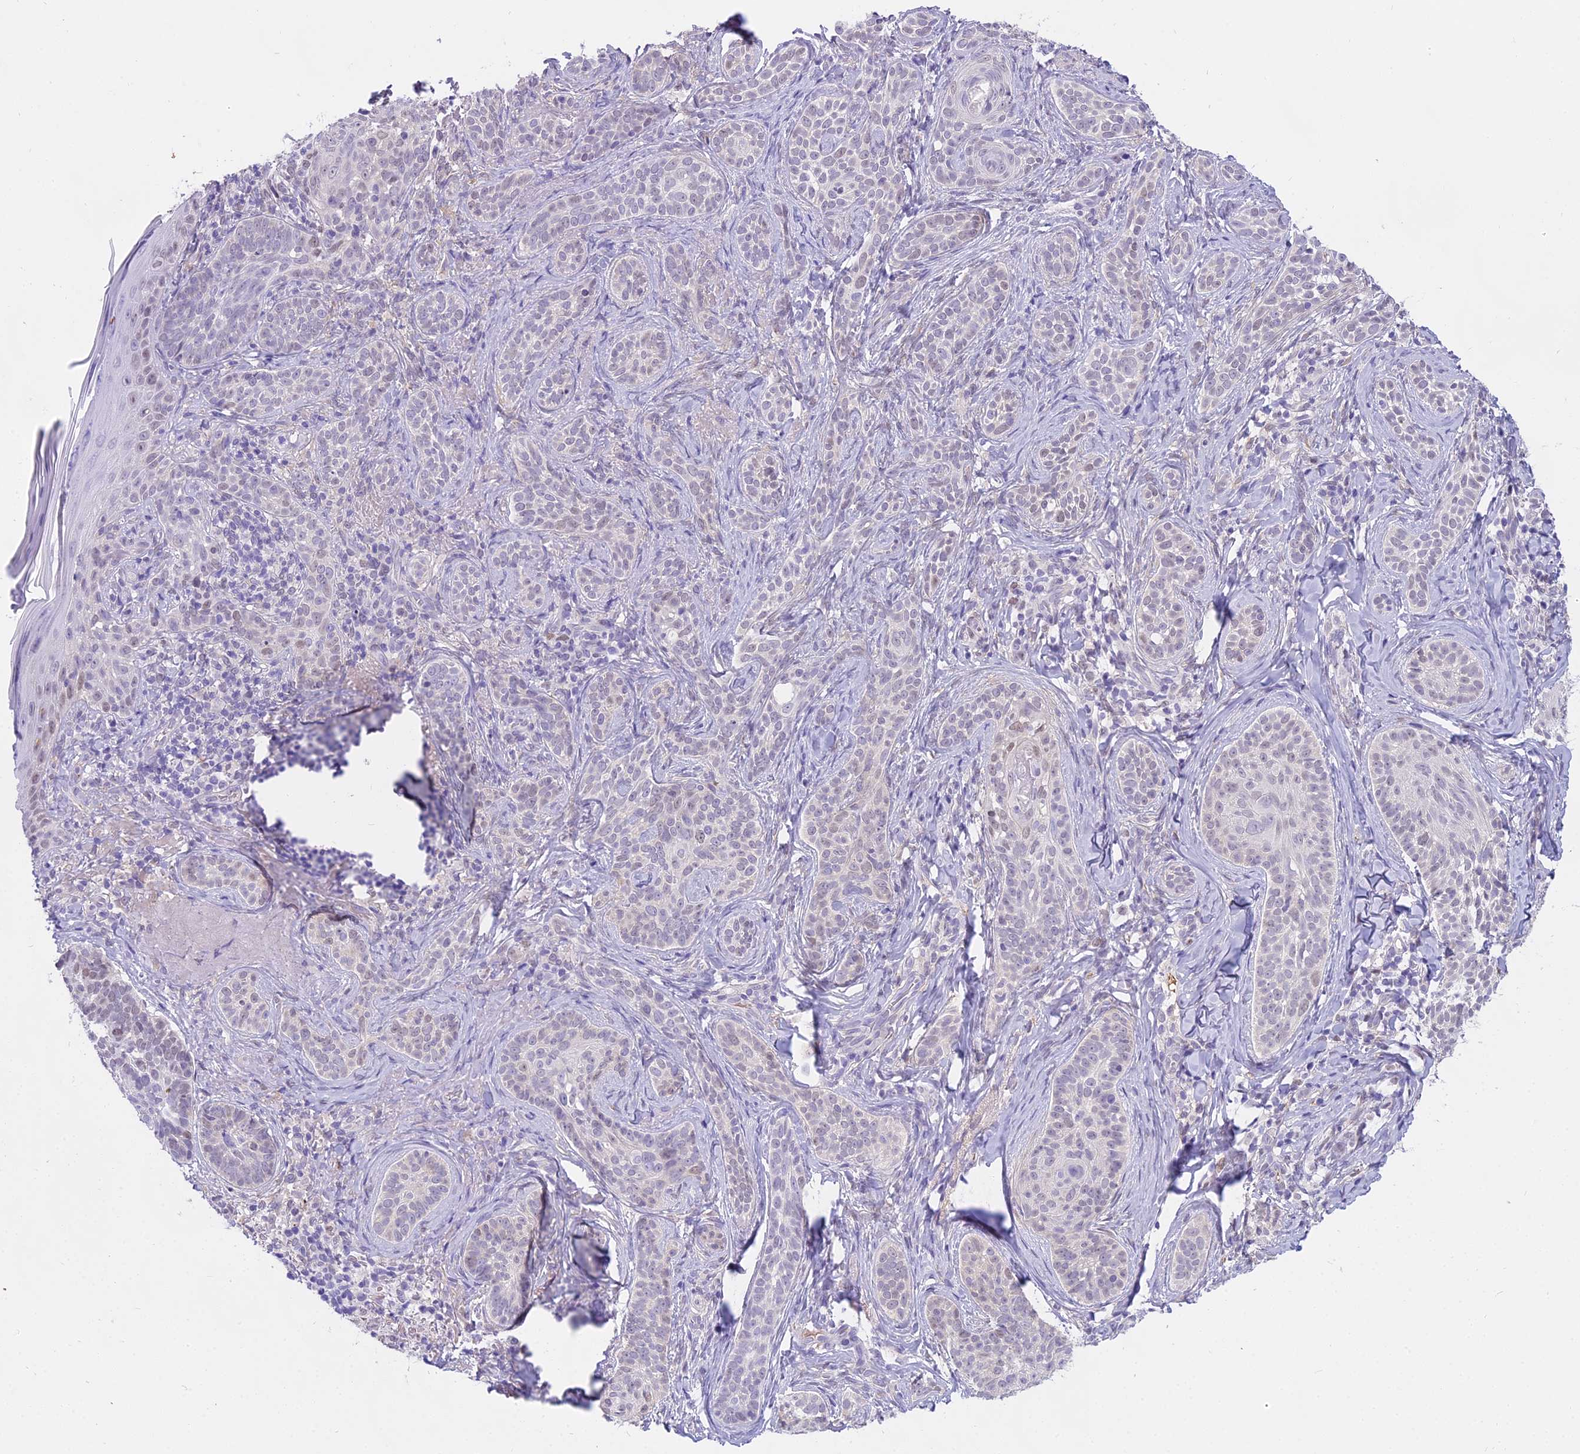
{"staining": {"intensity": "negative", "quantity": "none", "location": "none"}, "tissue": "skin cancer", "cell_type": "Tumor cells", "image_type": "cancer", "snomed": [{"axis": "morphology", "description": "Basal cell carcinoma"}, {"axis": "topography", "description": "Skin"}], "caption": "A high-resolution histopathology image shows immunohistochemistry (IHC) staining of skin basal cell carcinoma, which reveals no significant expression in tumor cells.", "gene": "MAT2A", "patient": {"sex": "male", "age": 71}}